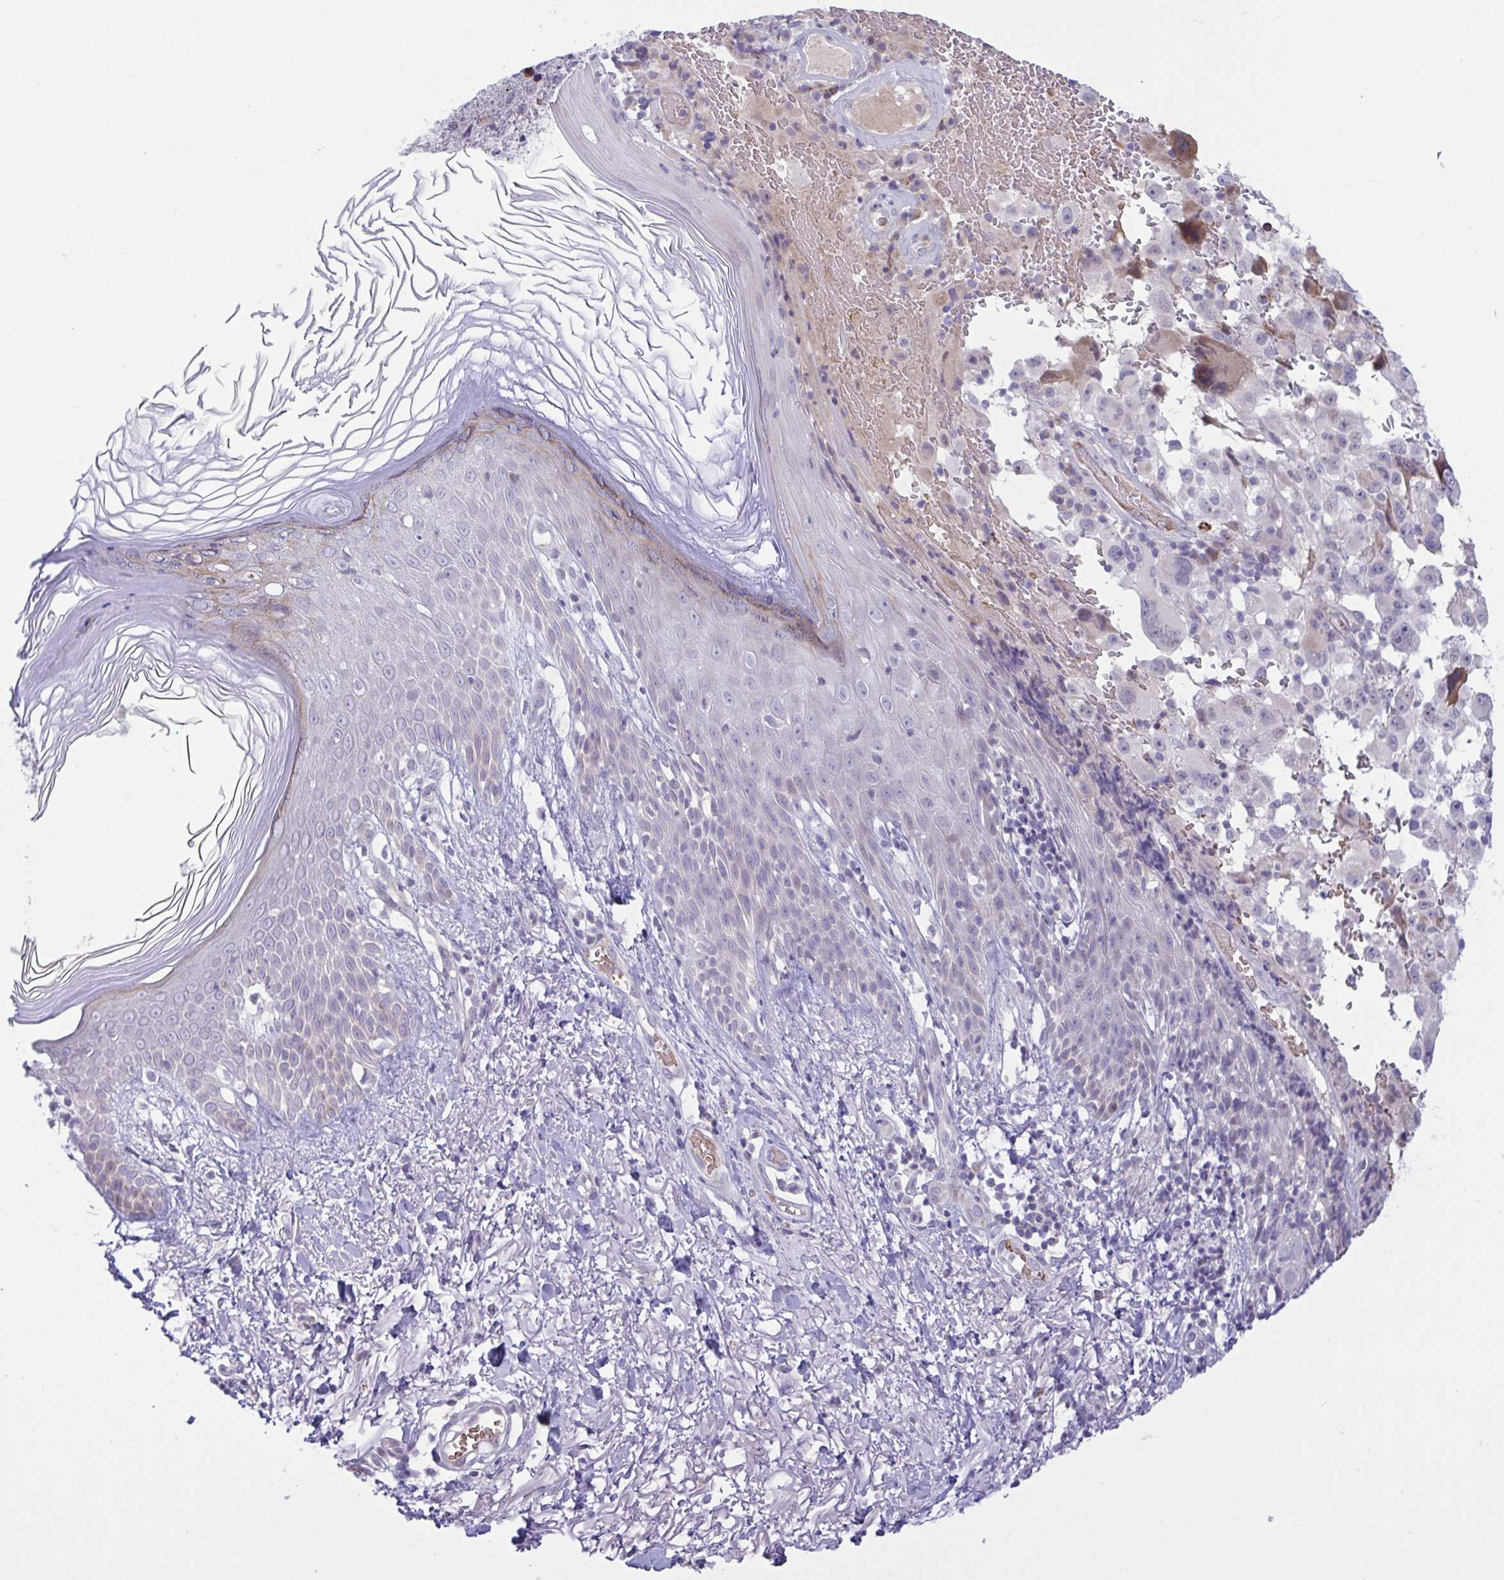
{"staining": {"intensity": "negative", "quantity": "none", "location": "none"}, "tissue": "melanoma", "cell_type": "Tumor cells", "image_type": "cancer", "snomed": [{"axis": "morphology", "description": "Malignant melanoma, NOS"}, {"axis": "topography", "description": "Skin"}], "caption": "Human melanoma stained for a protein using immunohistochemistry (IHC) exhibits no expression in tumor cells.", "gene": "VWC2", "patient": {"sex": "female", "age": 71}}